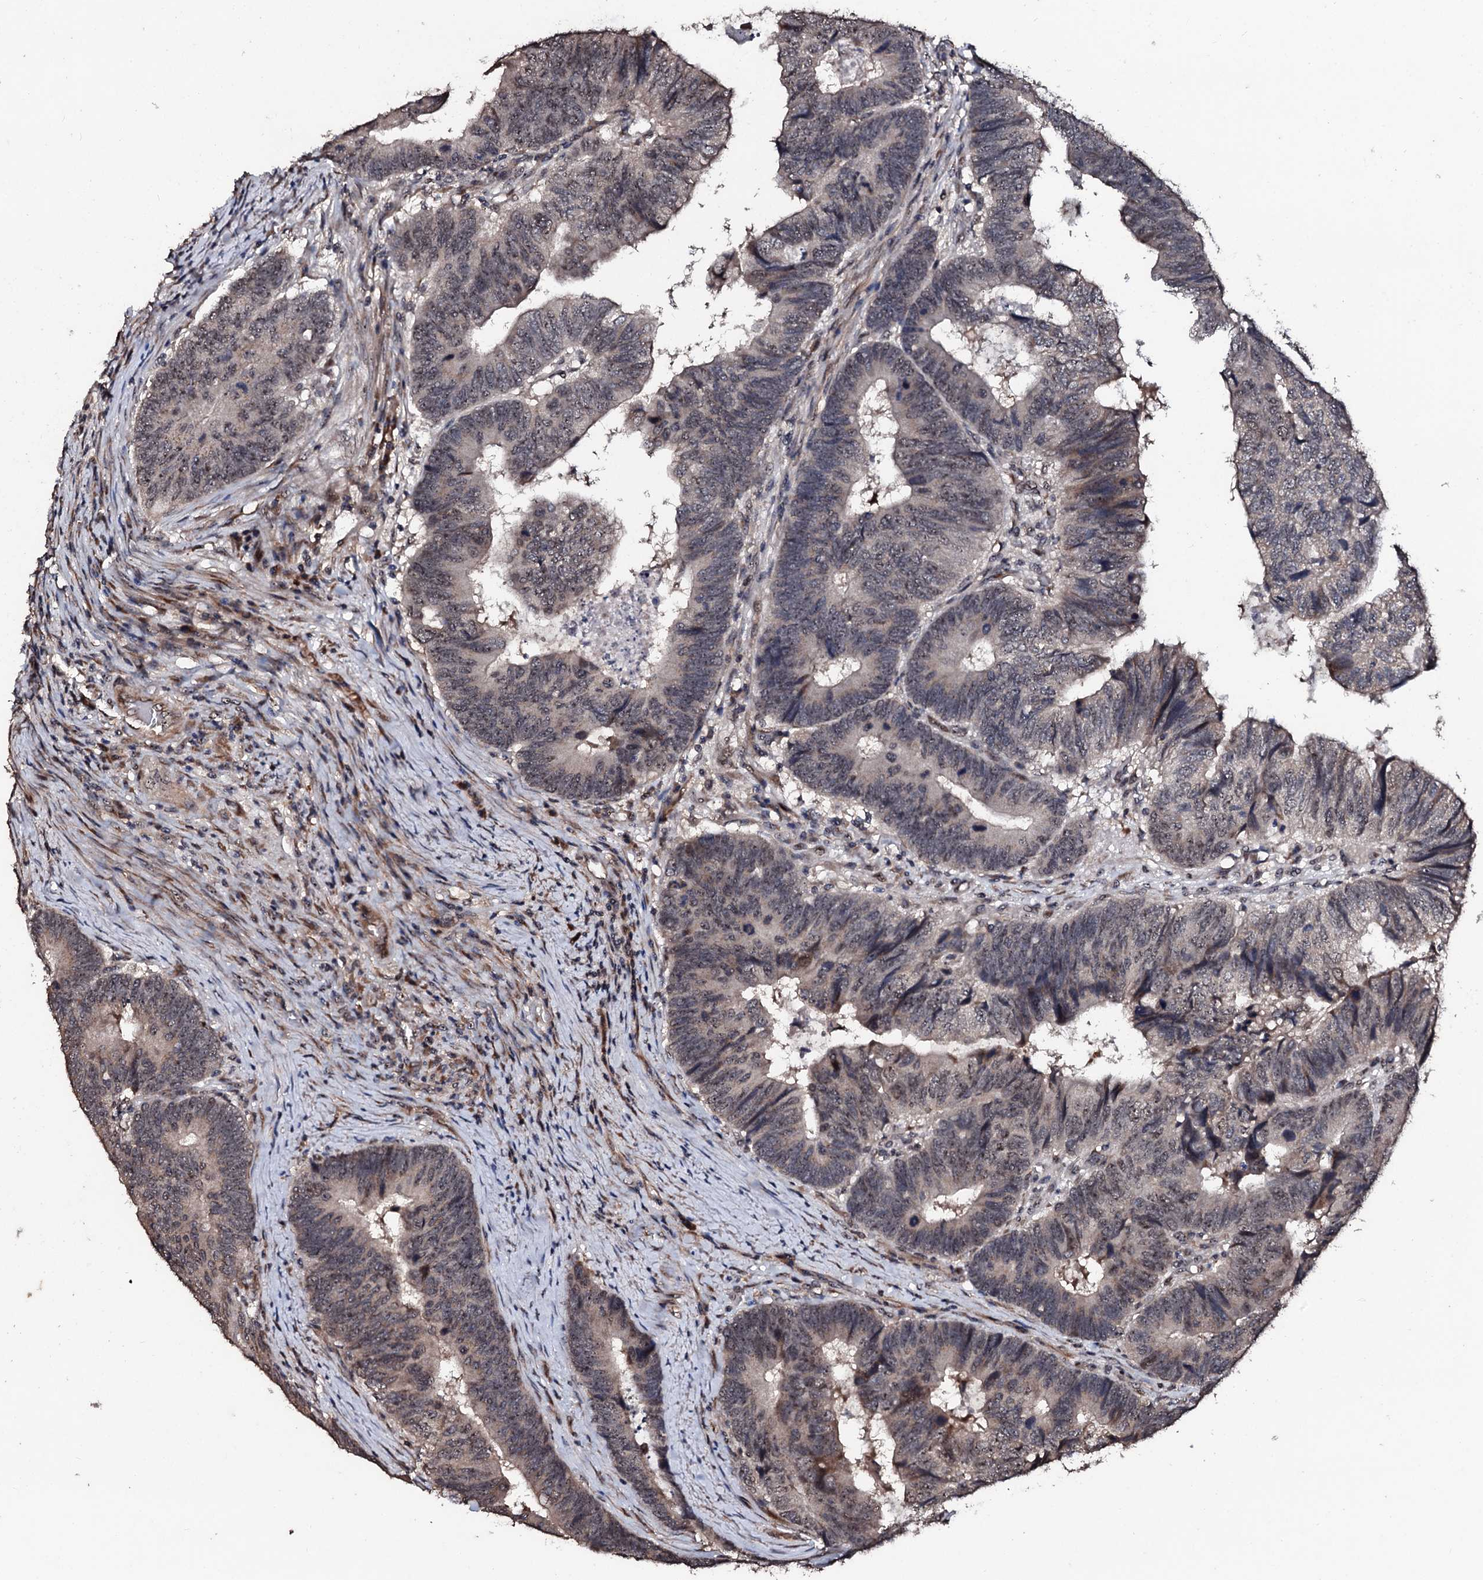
{"staining": {"intensity": "moderate", "quantity": ">75%", "location": "nuclear"}, "tissue": "colorectal cancer", "cell_type": "Tumor cells", "image_type": "cancer", "snomed": [{"axis": "morphology", "description": "Adenocarcinoma, NOS"}, {"axis": "topography", "description": "Colon"}], "caption": "This photomicrograph exhibits colorectal adenocarcinoma stained with immunohistochemistry (IHC) to label a protein in brown. The nuclear of tumor cells show moderate positivity for the protein. Nuclei are counter-stained blue.", "gene": "SUPT7L", "patient": {"sex": "female", "age": 67}}